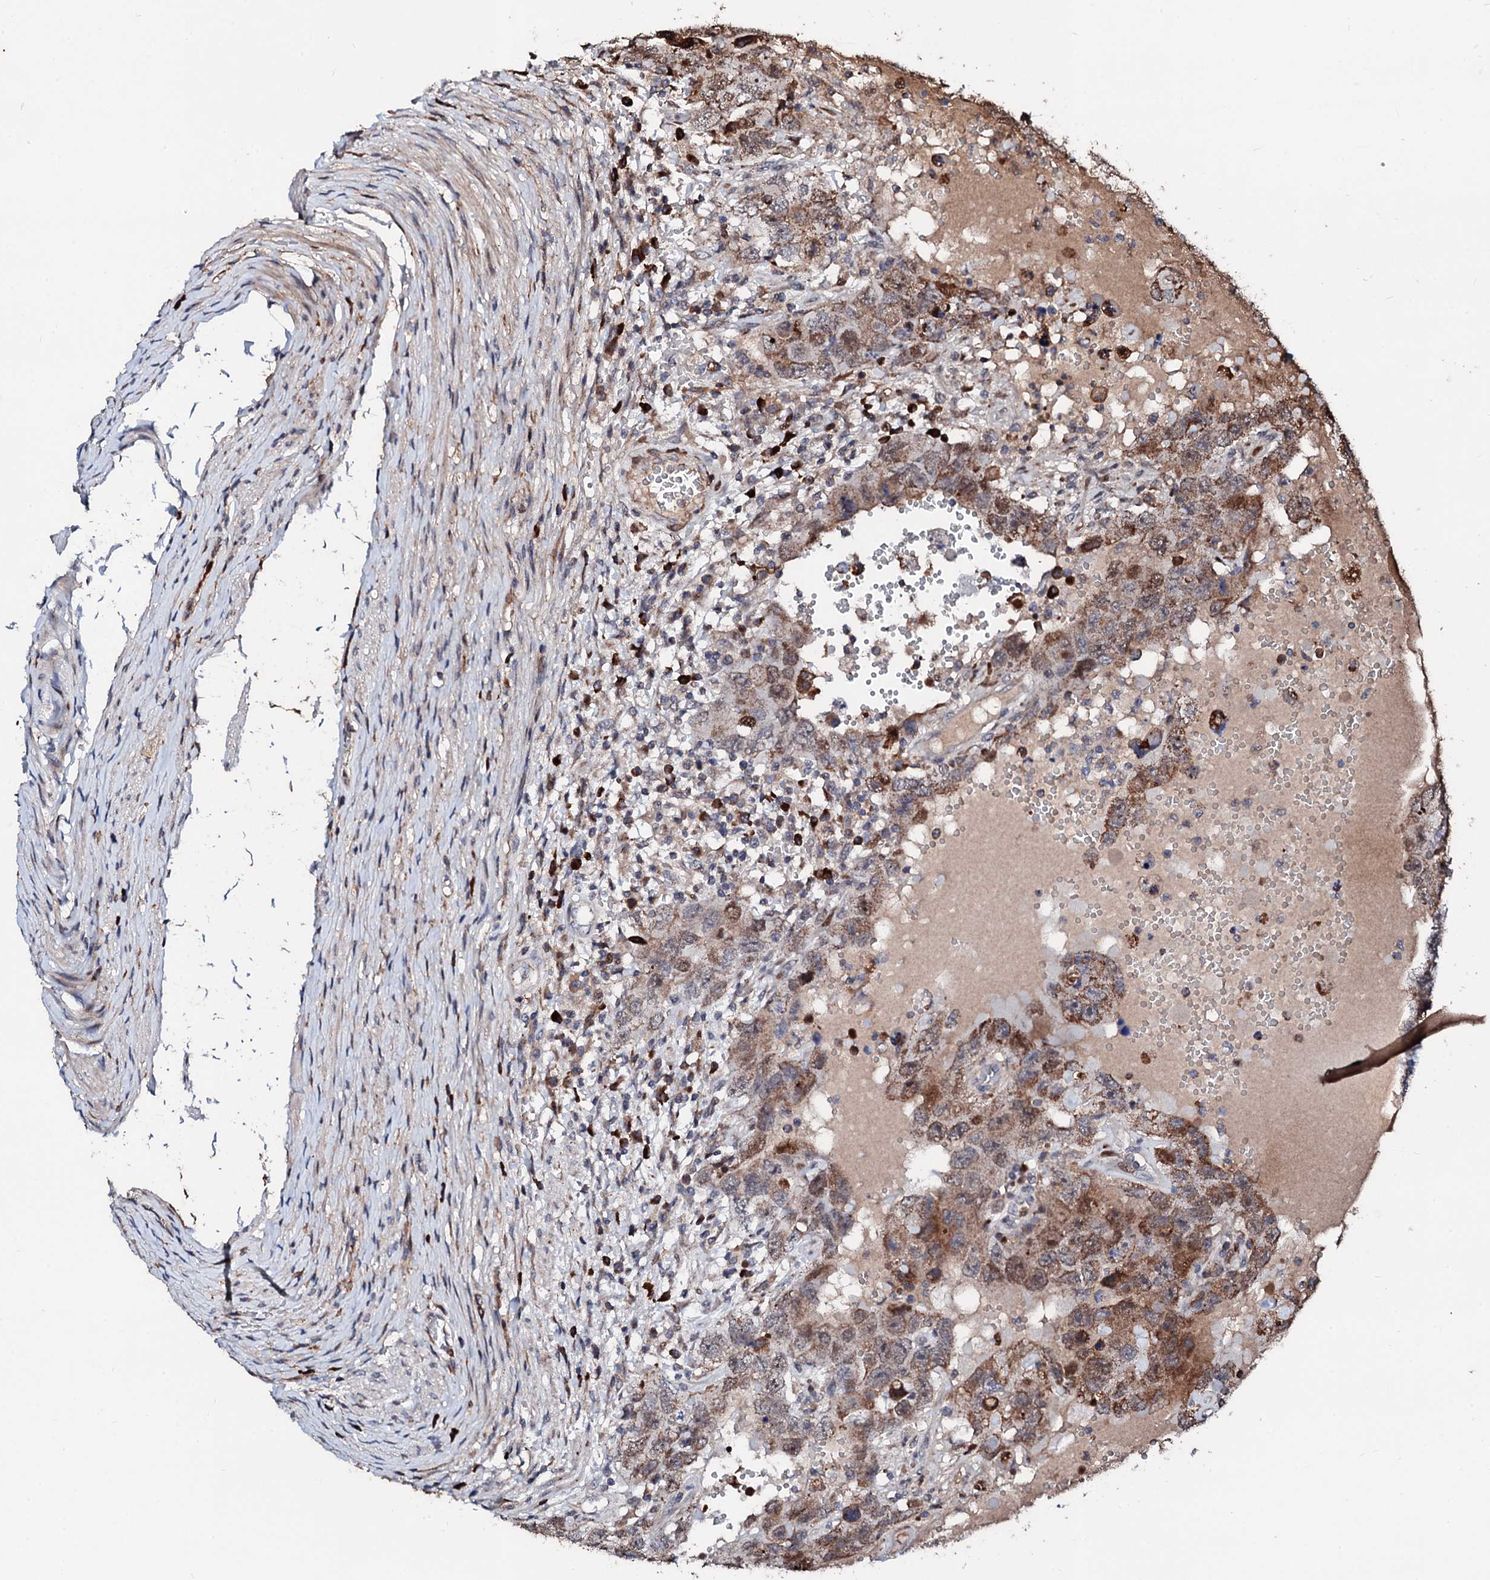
{"staining": {"intensity": "moderate", "quantity": ">75%", "location": "cytoplasmic/membranous,nuclear"}, "tissue": "testis cancer", "cell_type": "Tumor cells", "image_type": "cancer", "snomed": [{"axis": "morphology", "description": "Carcinoma, Embryonal, NOS"}, {"axis": "topography", "description": "Testis"}], "caption": "An immunohistochemistry (IHC) micrograph of tumor tissue is shown. Protein staining in brown highlights moderate cytoplasmic/membranous and nuclear positivity in testis cancer (embryonal carcinoma) within tumor cells.", "gene": "KIF18A", "patient": {"sex": "male", "age": 26}}